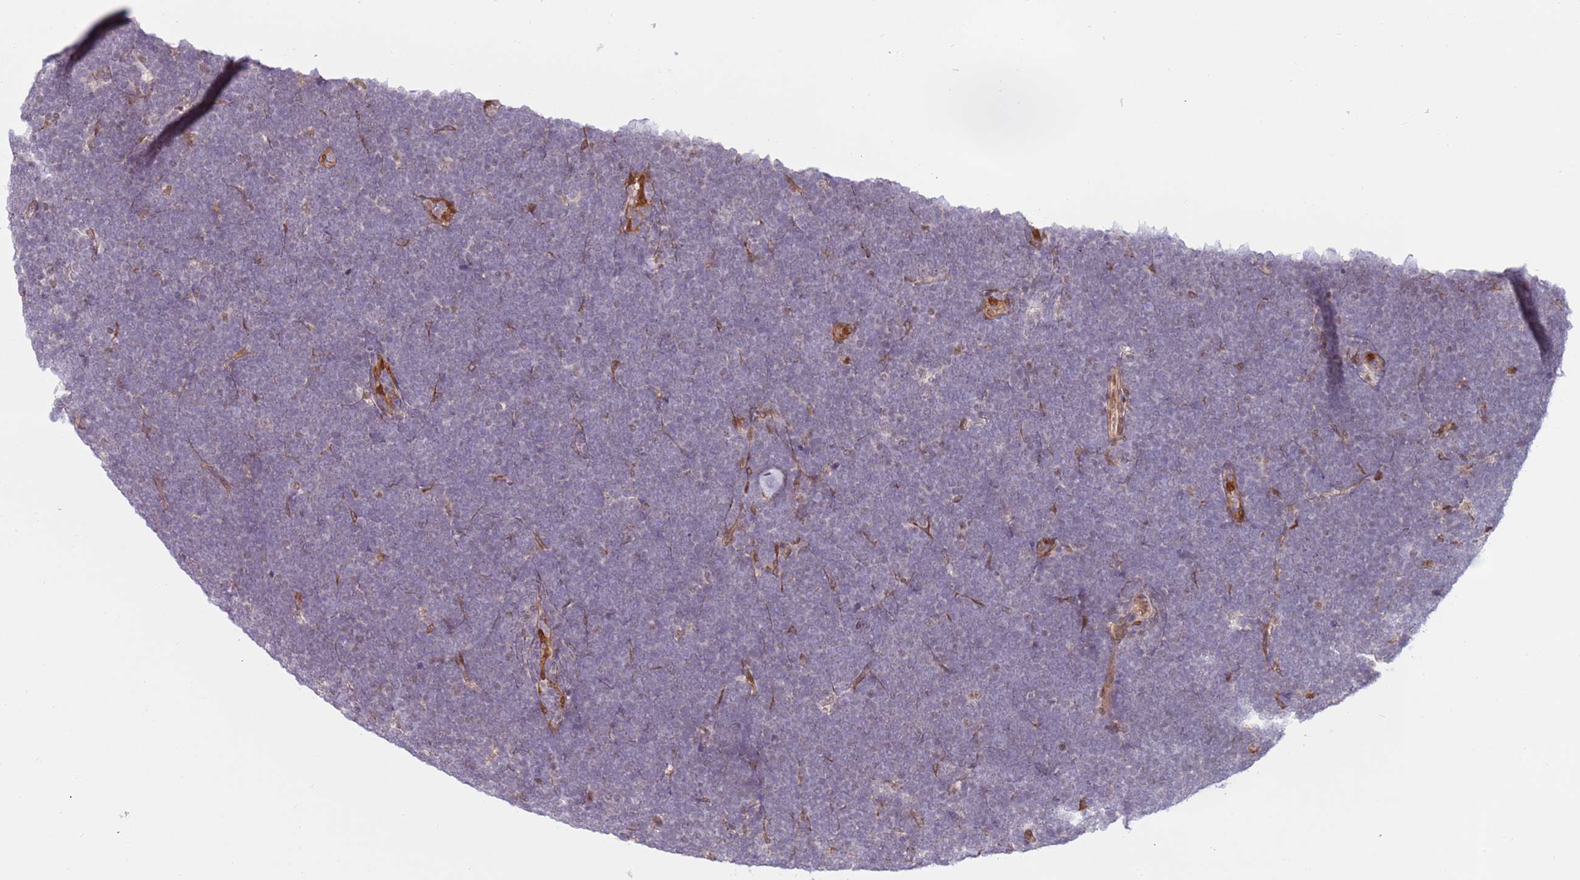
{"staining": {"intensity": "negative", "quantity": "none", "location": "none"}, "tissue": "lymphoma", "cell_type": "Tumor cells", "image_type": "cancer", "snomed": [{"axis": "morphology", "description": "Malignant lymphoma, non-Hodgkin's type, High grade"}, {"axis": "topography", "description": "Lymph node"}], "caption": "This histopathology image is of lymphoma stained with immunohistochemistry (IHC) to label a protein in brown with the nuclei are counter-stained blue. There is no positivity in tumor cells.", "gene": "DCAF4", "patient": {"sex": "male", "age": 13}}